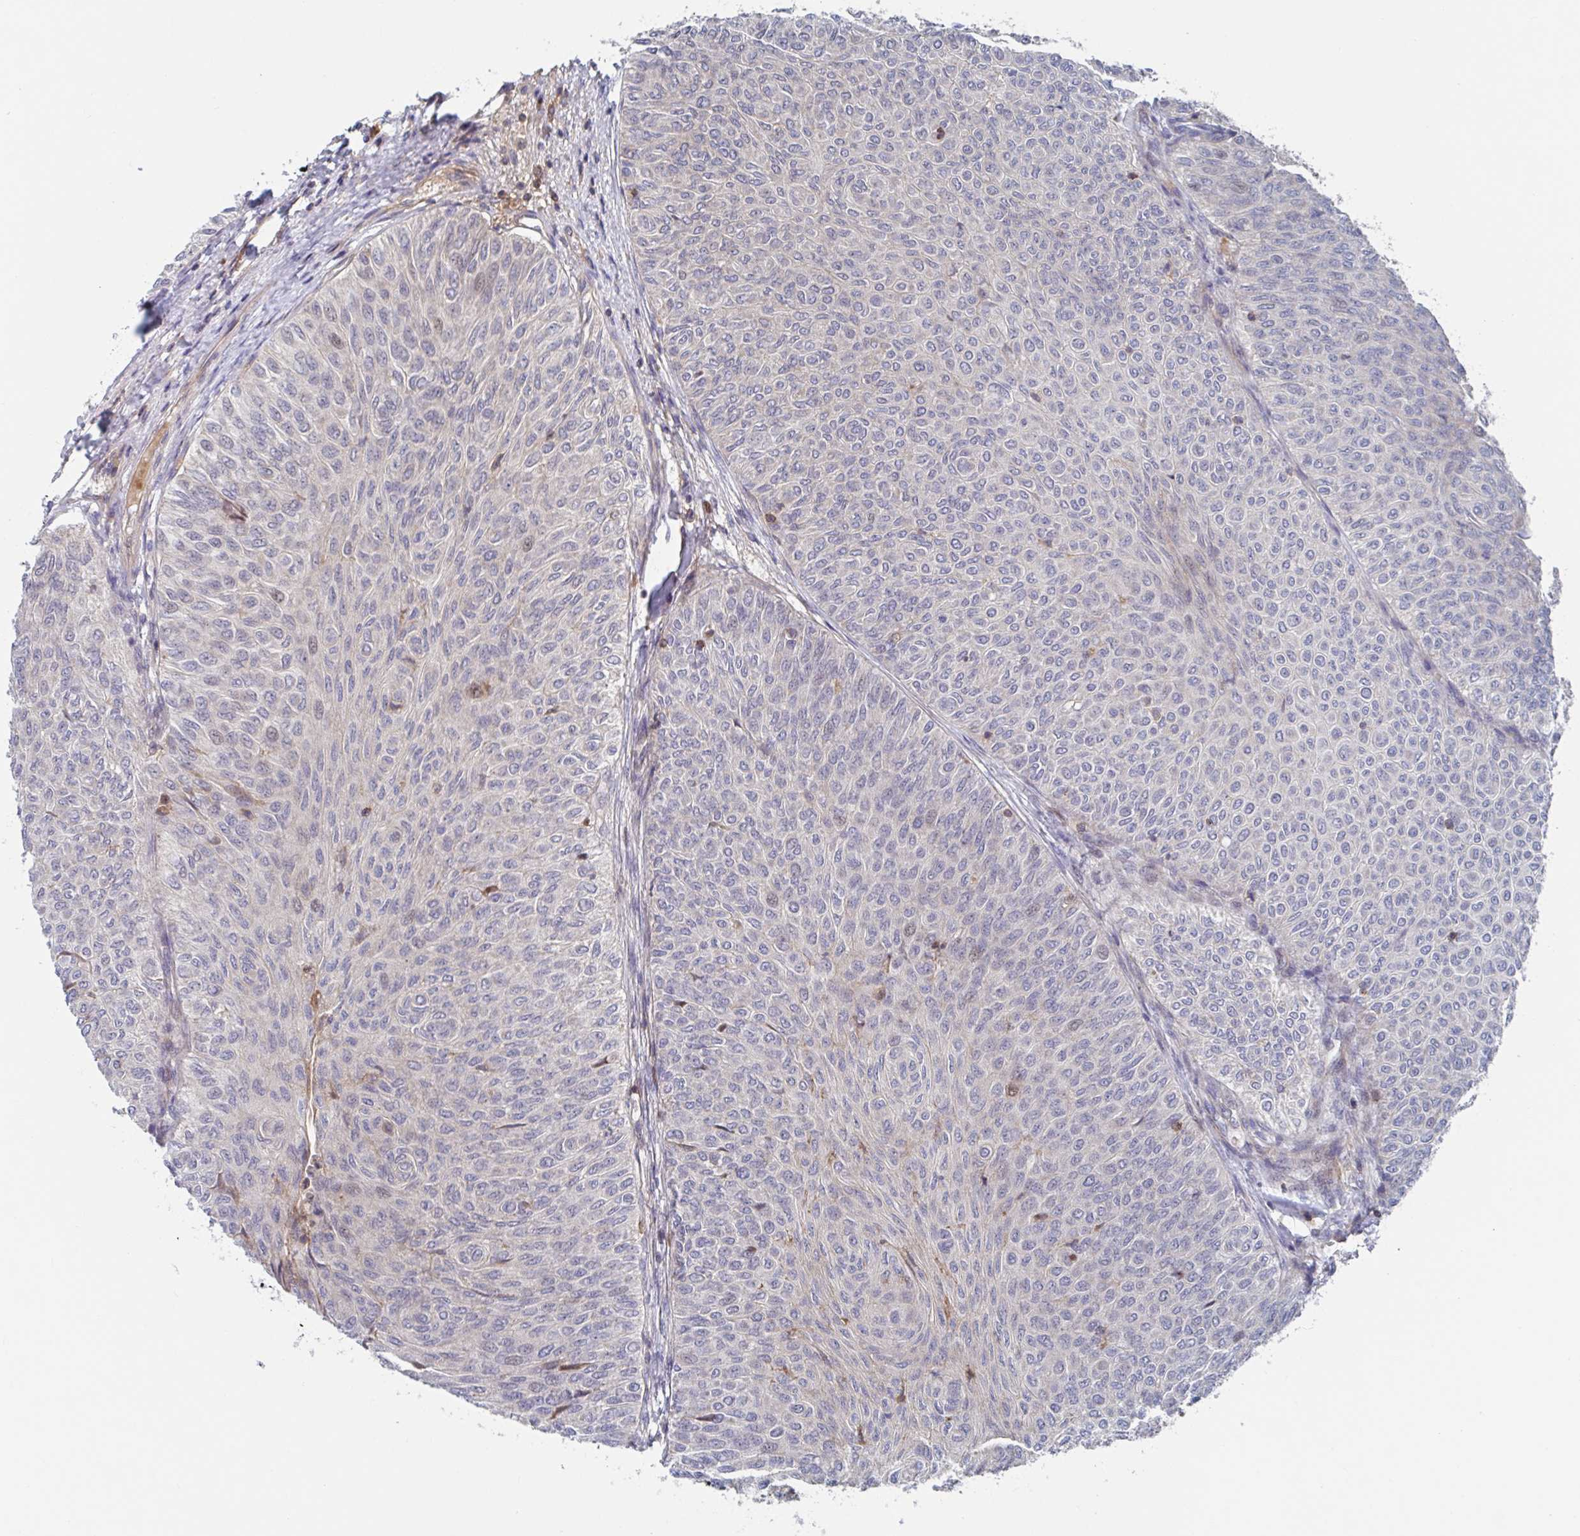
{"staining": {"intensity": "negative", "quantity": "none", "location": "none"}, "tissue": "urothelial cancer", "cell_type": "Tumor cells", "image_type": "cancer", "snomed": [{"axis": "morphology", "description": "Urothelial carcinoma, Low grade"}, {"axis": "topography", "description": "Urinary bladder"}], "caption": "Urothelial cancer stained for a protein using immunohistochemistry (IHC) displays no staining tumor cells.", "gene": "DHRS12", "patient": {"sex": "male", "age": 78}}